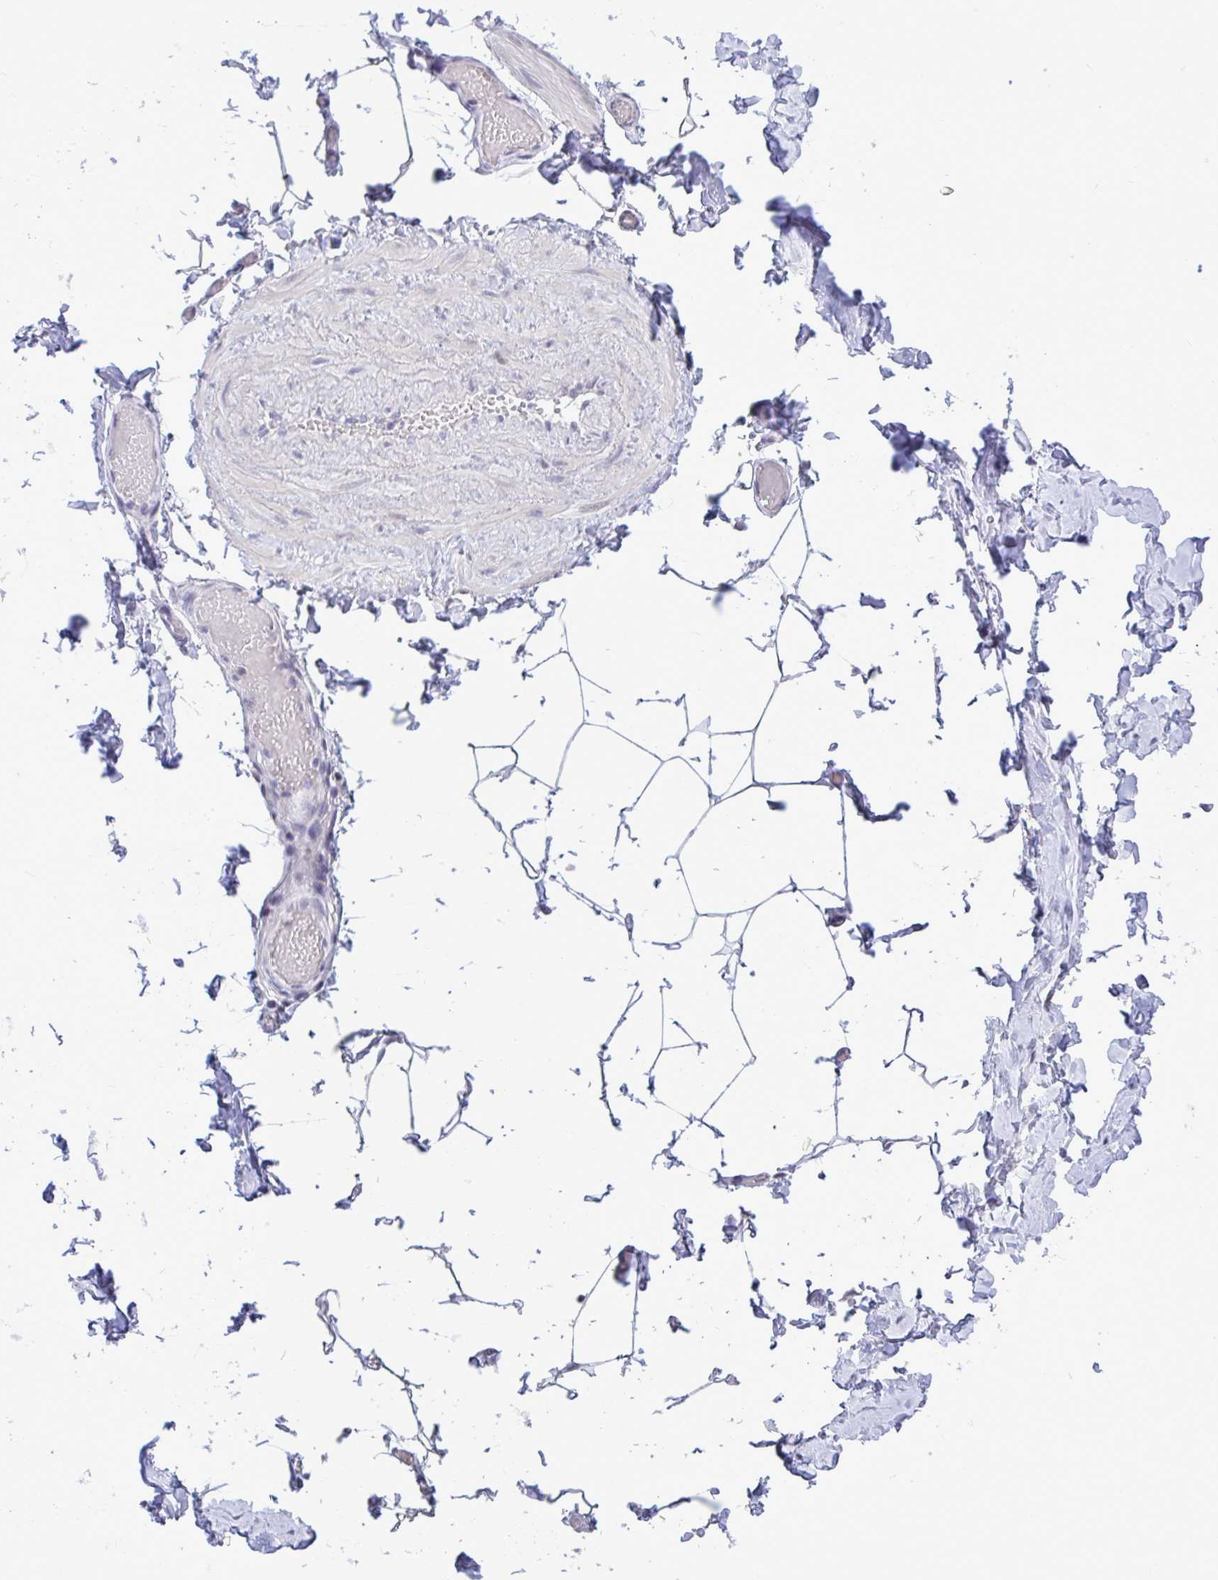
{"staining": {"intensity": "negative", "quantity": "none", "location": "none"}, "tissue": "adipose tissue", "cell_type": "Adipocytes", "image_type": "normal", "snomed": [{"axis": "morphology", "description": "Normal tissue, NOS"}, {"axis": "topography", "description": "Soft tissue"}, {"axis": "topography", "description": "Adipose tissue"}, {"axis": "topography", "description": "Vascular tissue"}, {"axis": "topography", "description": "Peripheral nerve tissue"}], "caption": "DAB (3,3'-diaminobenzidine) immunohistochemical staining of normal adipose tissue reveals no significant staining in adipocytes.", "gene": "C1QL2", "patient": {"sex": "male", "age": 29}}